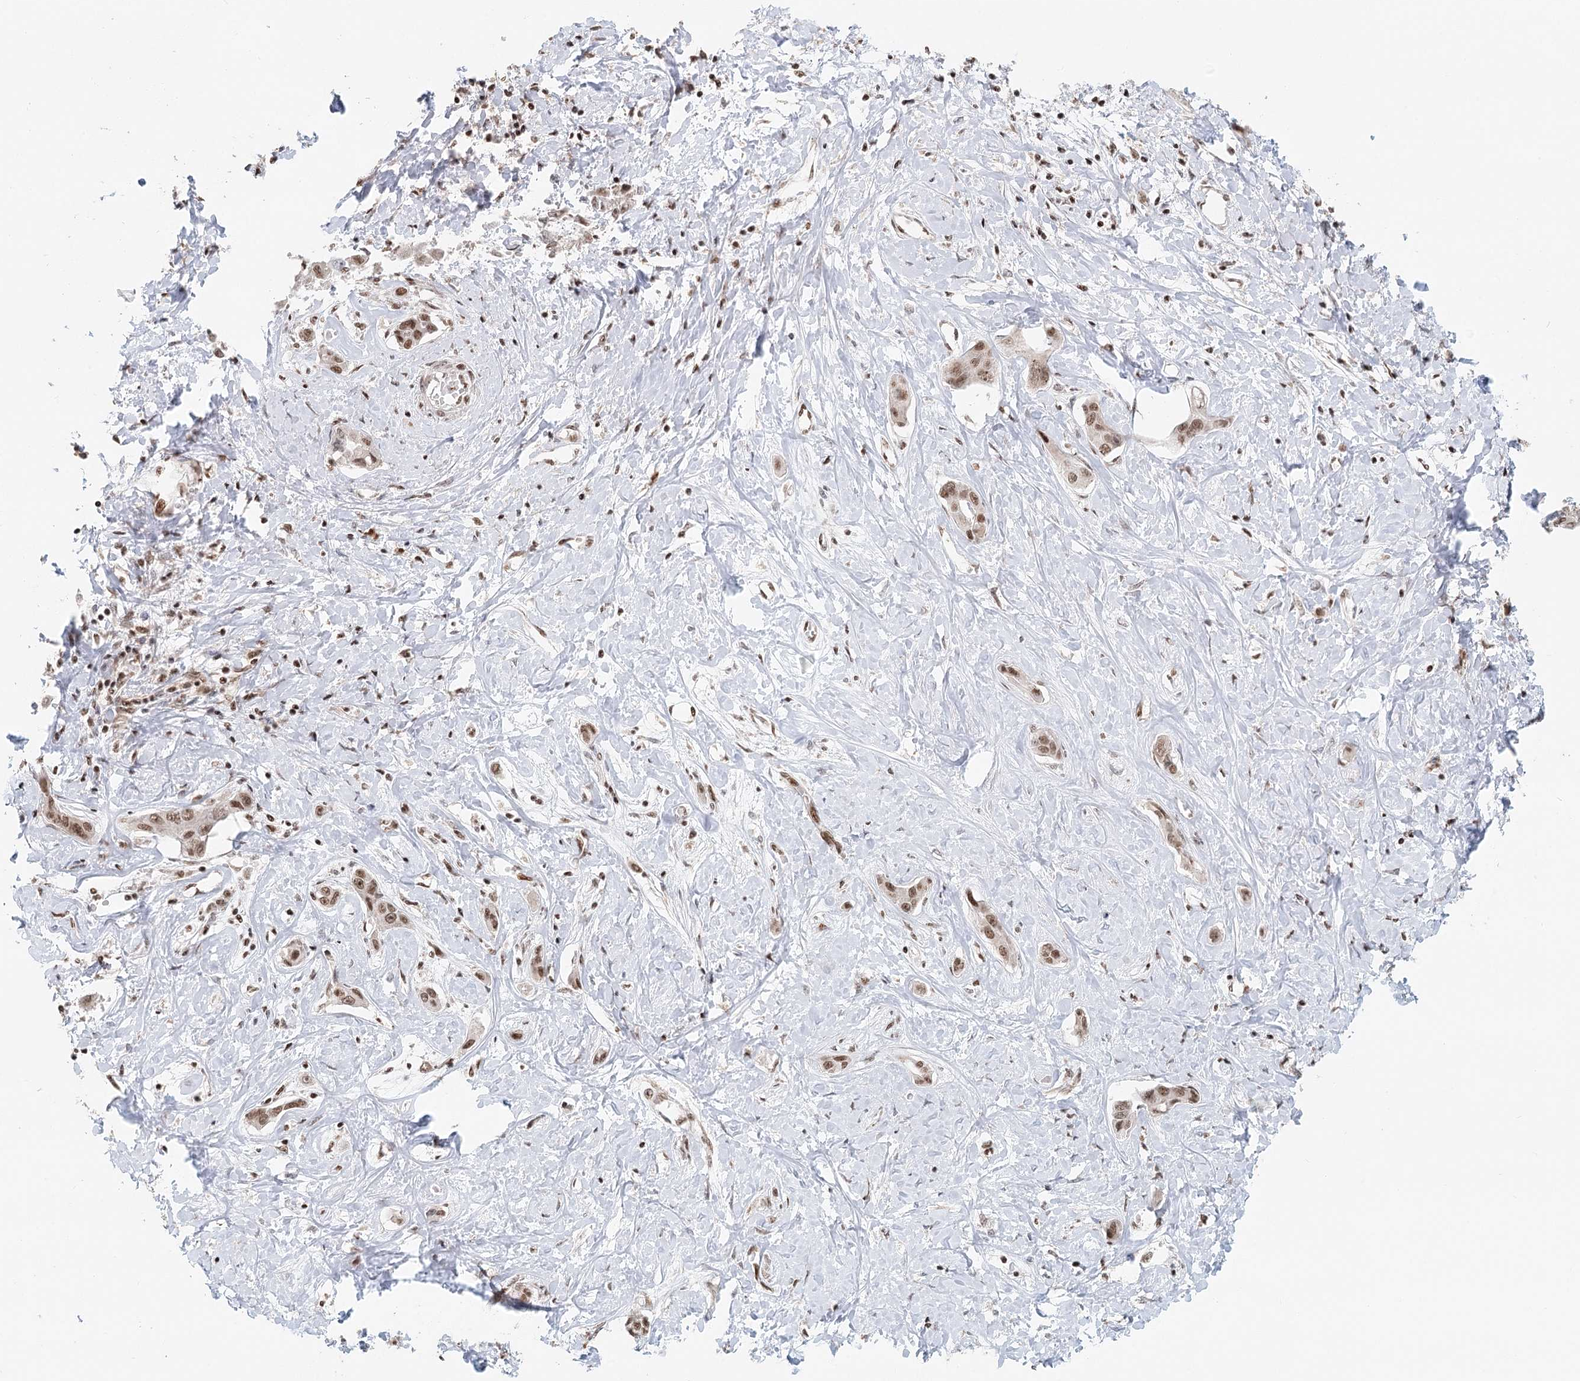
{"staining": {"intensity": "moderate", "quantity": ">75%", "location": "nuclear"}, "tissue": "liver cancer", "cell_type": "Tumor cells", "image_type": "cancer", "snomed": [{"axis": "morphology", "description": "Cholangiocarcinoma"}, {"axis": "topography", "description": "Liver"}], "caption": "Liver cholangiocarcinoma stained with a brown dye exhibits moderate nuclear positive expression in about >75% of tumor cells.", "gene": "BNIP5", "patient": {"sex": "male", "age": 59}}